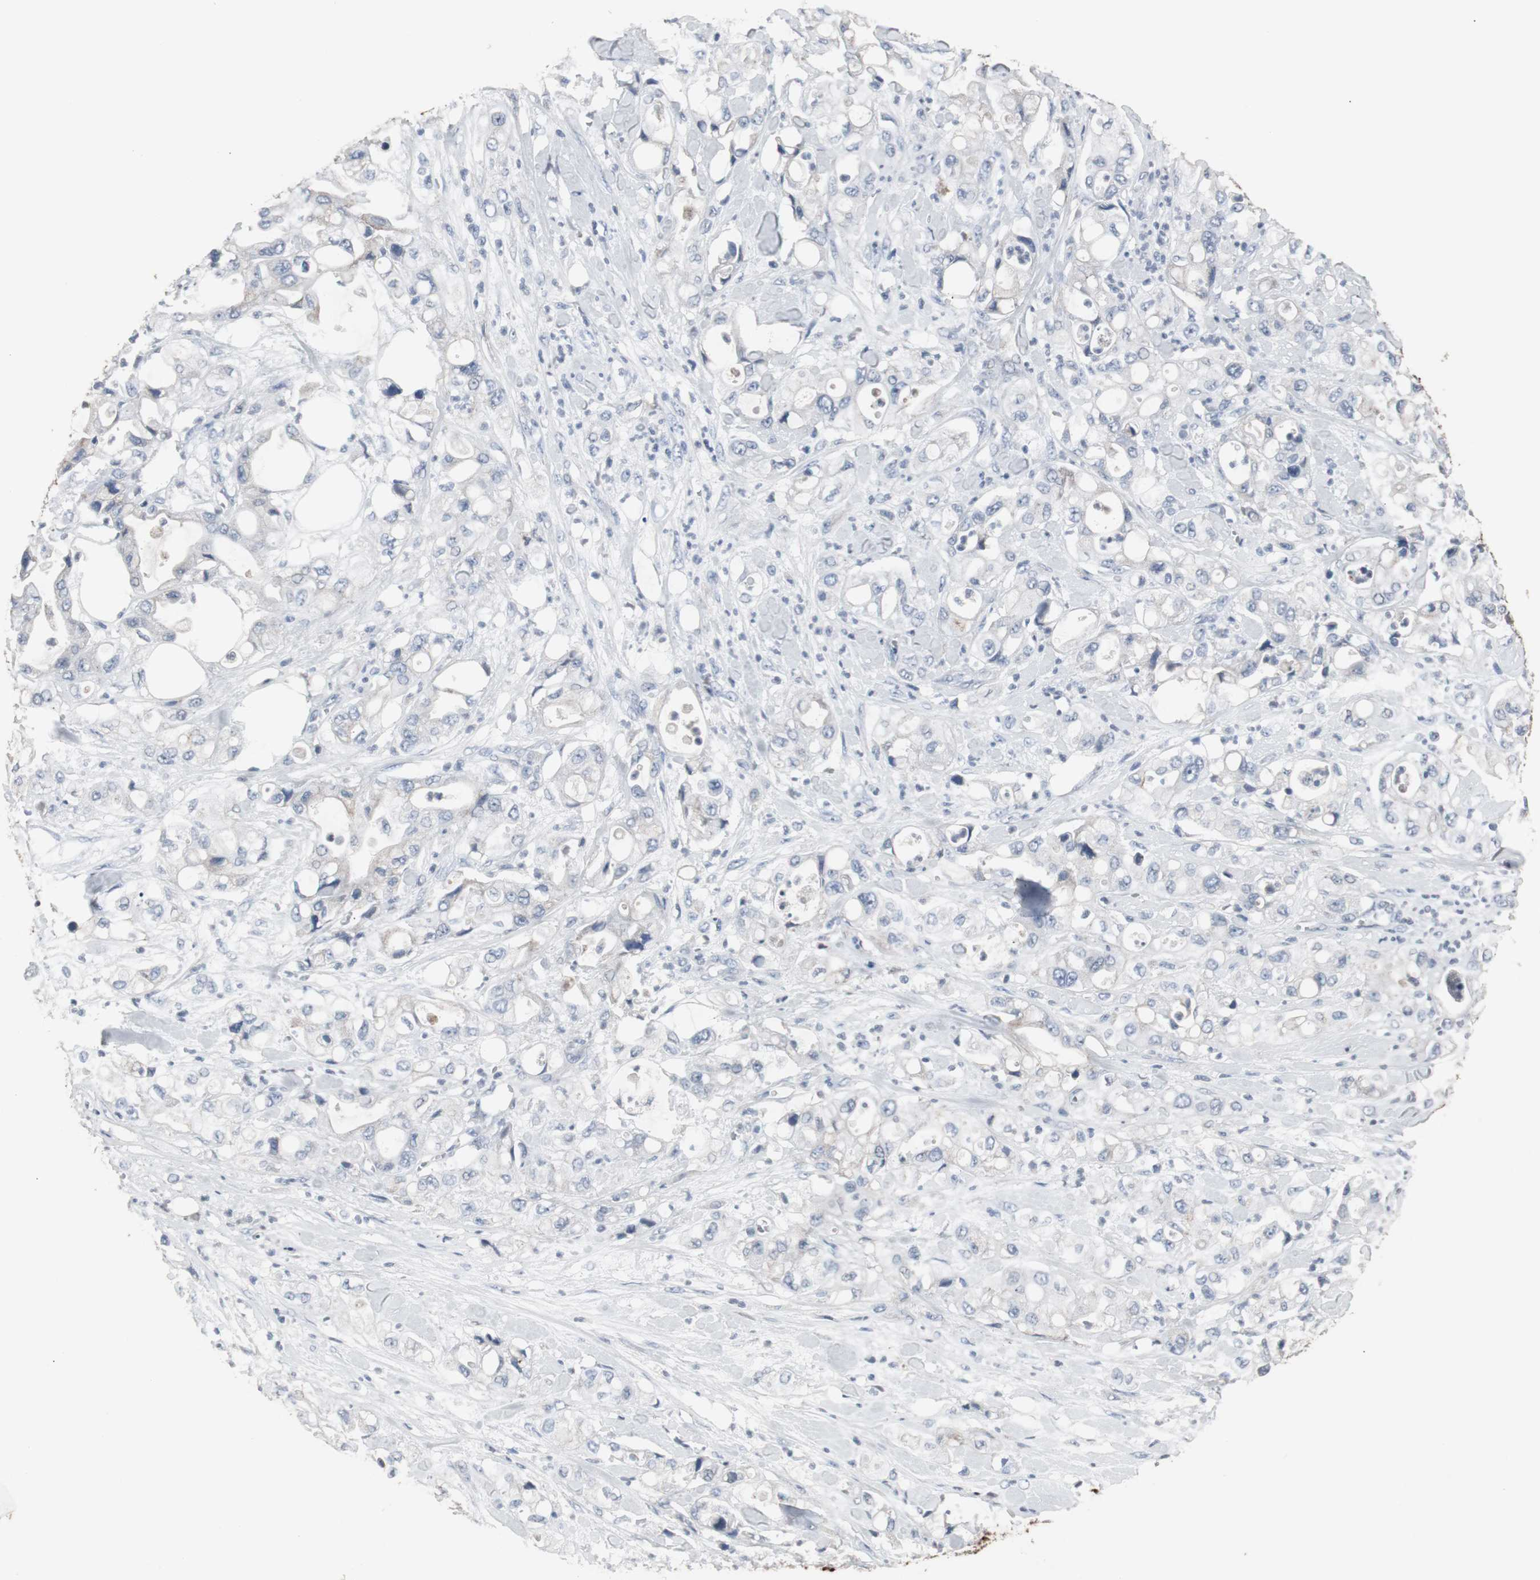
{"staining": {"intensity": "negative", "quantity": "none", "location": "none"}, "tissue": "pancreatic cancer", "cell_type": "Tumor cells", "image_type": "cancer", "snomed": [{"axis": "morphology", "description": "Adenocarcinoma, NOS"}, {"axis": "topography", "description": "Pancreas"}], "caption": "IHC of pancreatic cancer (adenocarcinoma) shows no staining in tumor cells.", "gene": "ACAA1", "patient": {"sex": "male", "age": 70}}